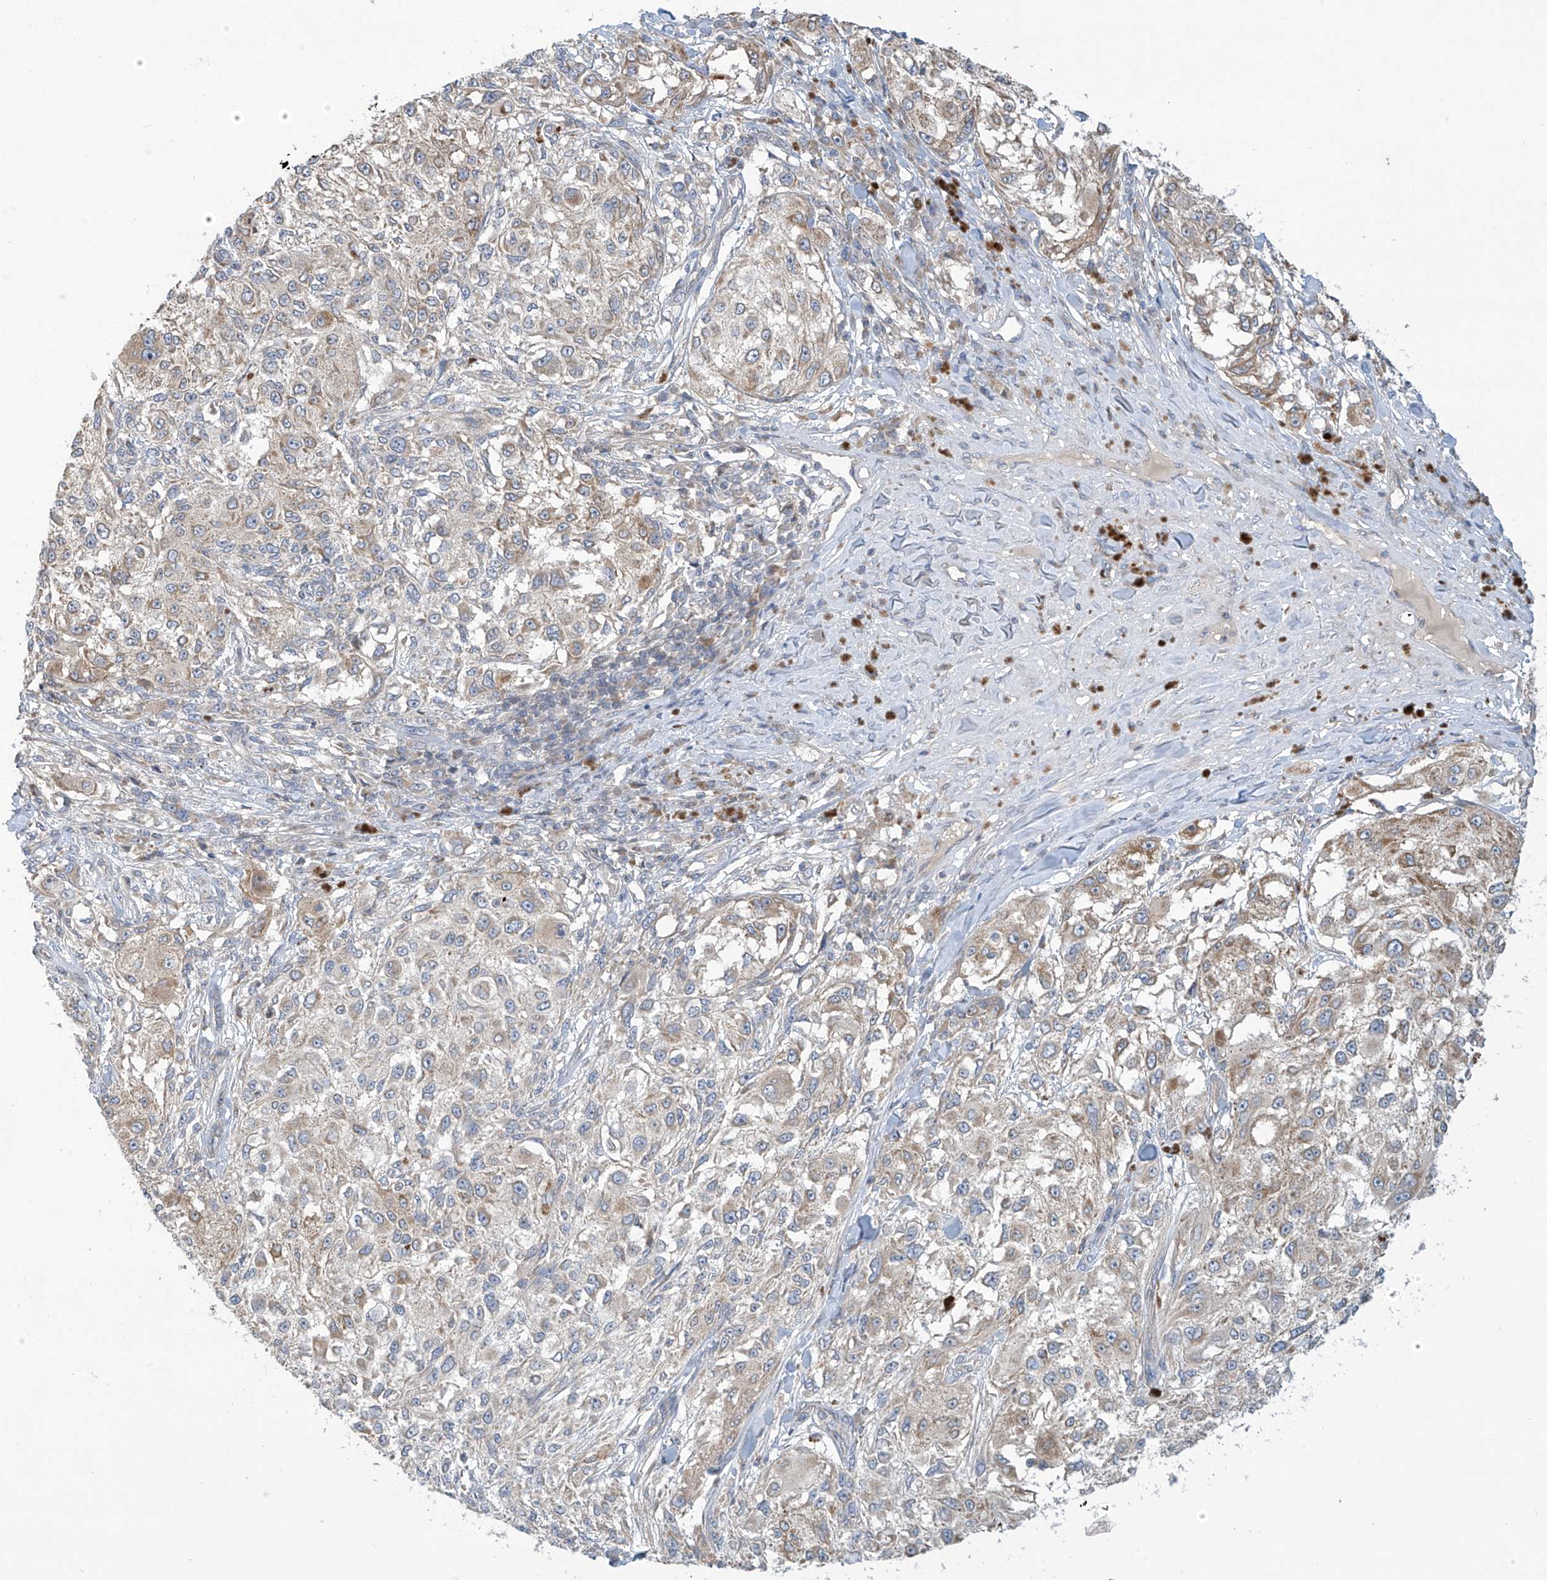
{"staining": {"intensity": "weak", "quantity": "25%-75%", "location": "cytoplasmic/membranous"}, "tissue": "melanoma", "cell_type": "Tumor cells", "image_type": "cancer", "snomed": [{"axis": "morphology", "description": "Necrosis, NOS"}, {"axis": "morphology", "description": "Malignant melanoma, NOS"}, {"axis": "topography", "description": "Skin"}], "caption": "IHC photomicrograph of malignant melanoma stained for a protein (brown), which reveals low levels of weak cytoplasmic/membranous staining in about 25%-75% of tumor cells.", "gene": "SCGB1D2", "patient": {"sex": "female", "age": 87}}